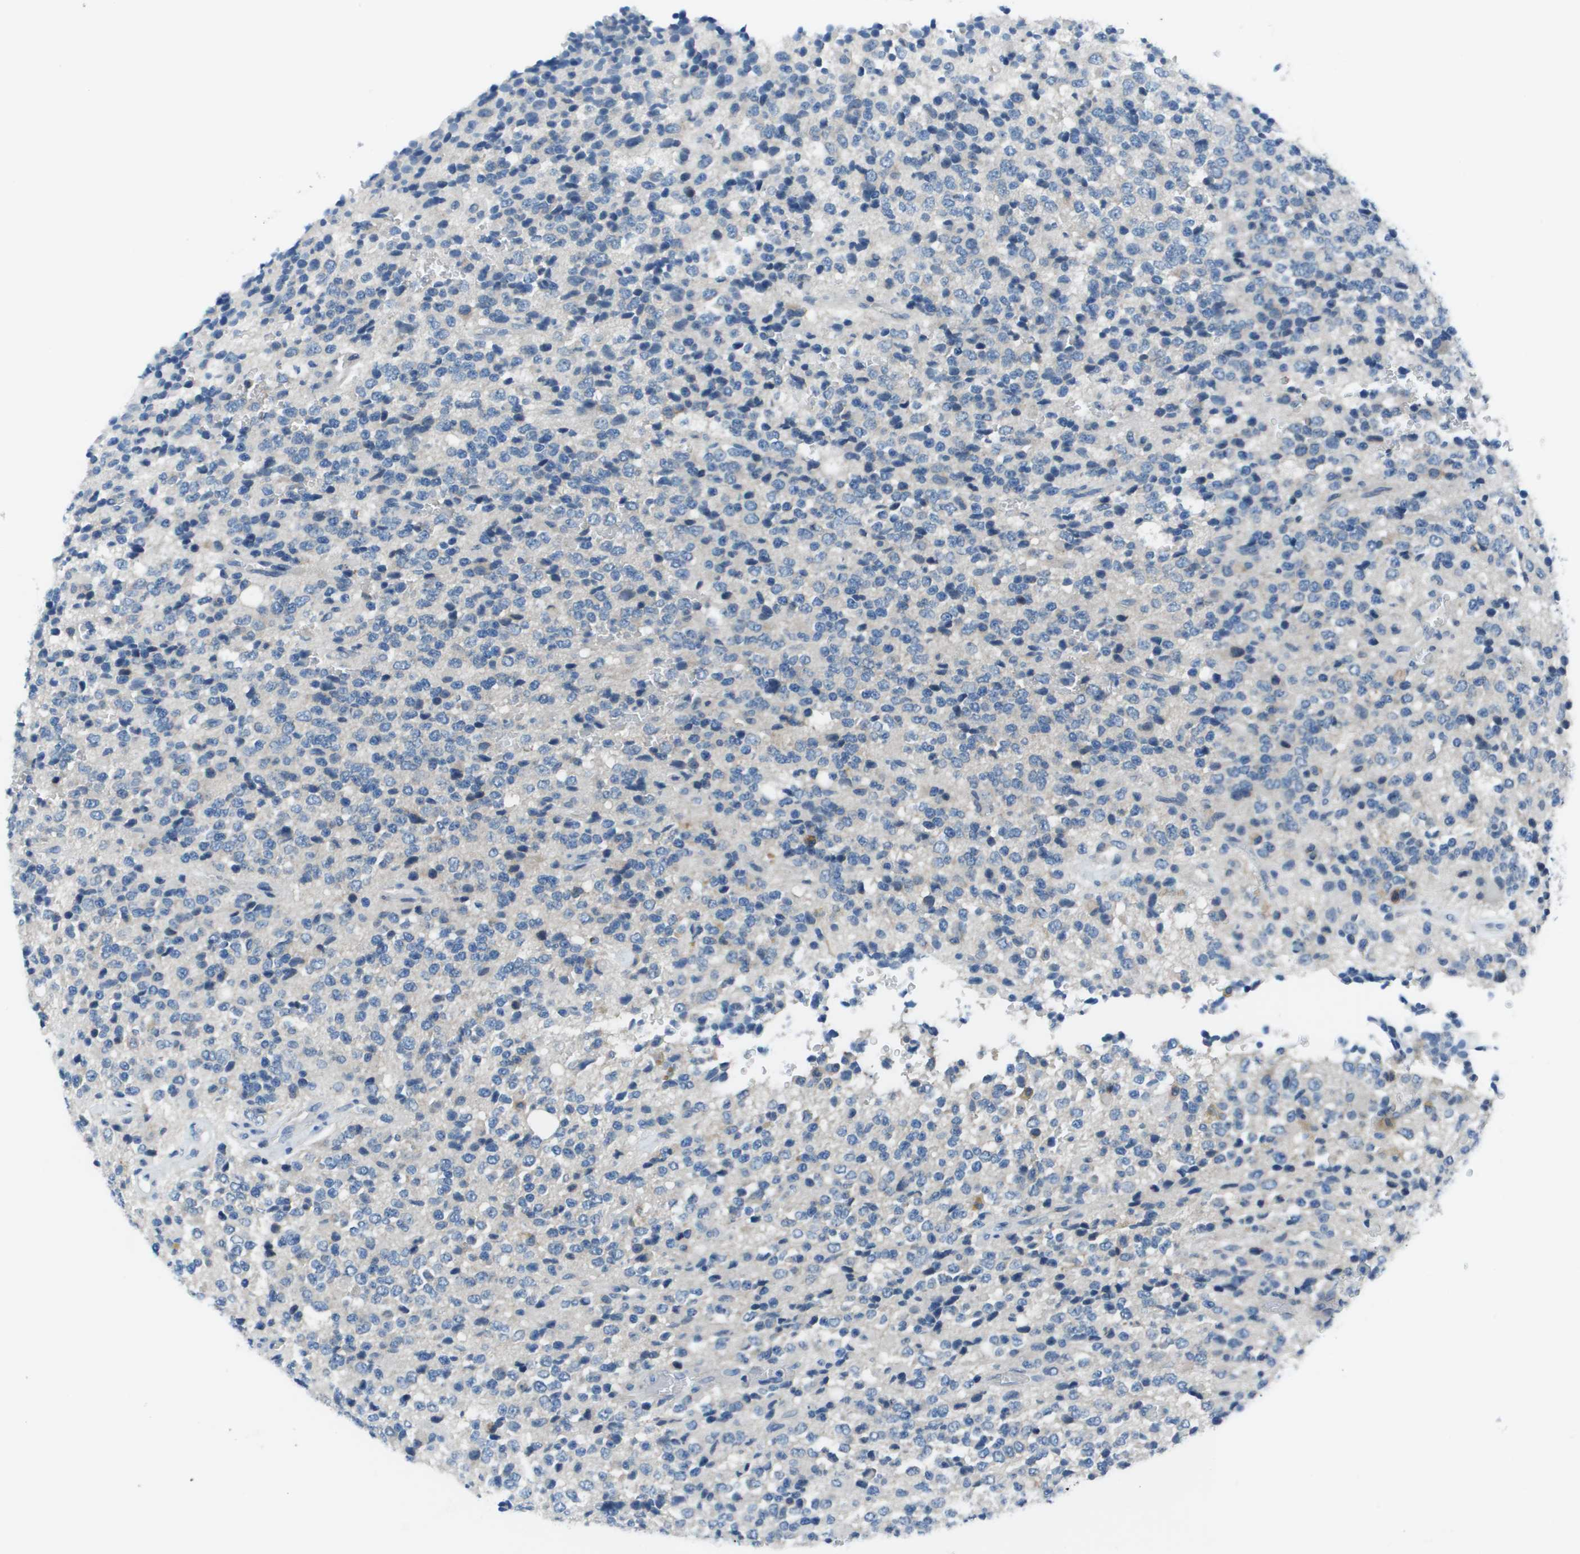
{"staining": {"intensity": "negative", "quantity": "none", "location": "none"}, "tissue": "glioma", "cell_type": "Tumor cells", "image_type": "cancer", "snomed": [{"axis": "morphology", "description": "Glioma, malignant, High grade"}, {"axis": "topography", "description": "pancreas cauda"}], "caption": "DAB (3,3'-diaminobenzidine) immunohistochemical staining of glioma demonstrates no significant positivity in tumor cells. (Stains: DAB (3,3'-diaminobenzidine) immunohistochemistry with hematoxylin counter stain, Microscopy: brightfield microscopy at high magnification).", "gene": "STIP1", "patient": {"sex": "male", "age": 60}}